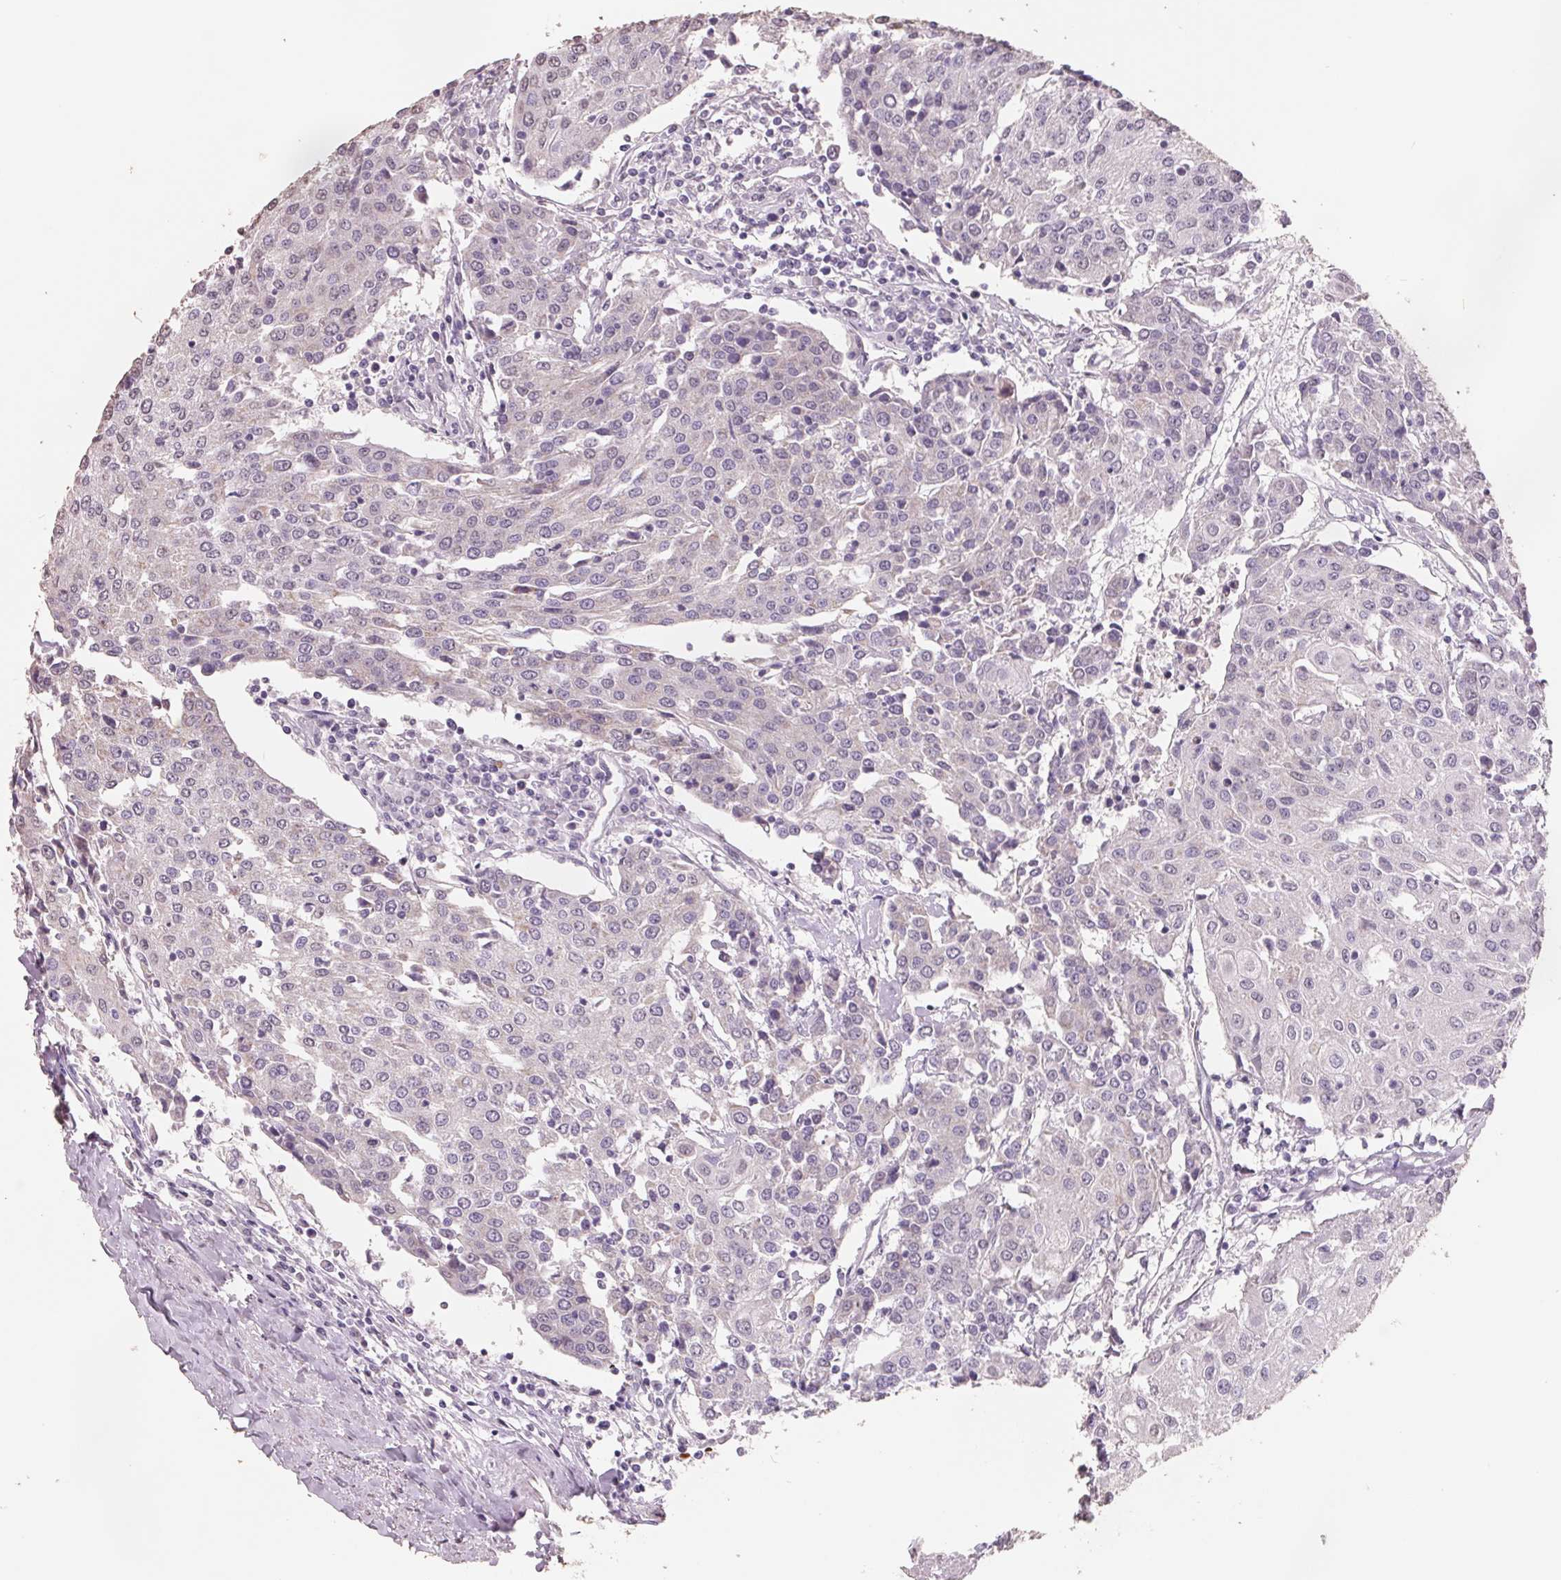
{"staining": {"intensity": "negative", "quantity": "none", "location": "none"}, "tissue": "urothelial cancer", "cell_type": "Tumor cells", "image_type": "cancer", "snomed": [{"axis": "morphology", "description": "Urothelial carcinoma, High grade"}, {"axis": "topography", "description": "Urinary bladder"}], "caption": "Tumor cells show no significant protein staining in high-grade urothelial carcinoma. The staining is performed using DAB brown chromogen with nuclei counter-stained in using hematoxylin.", "gene": "FTCD", "patient": {"sex": "female", "age": 85}}